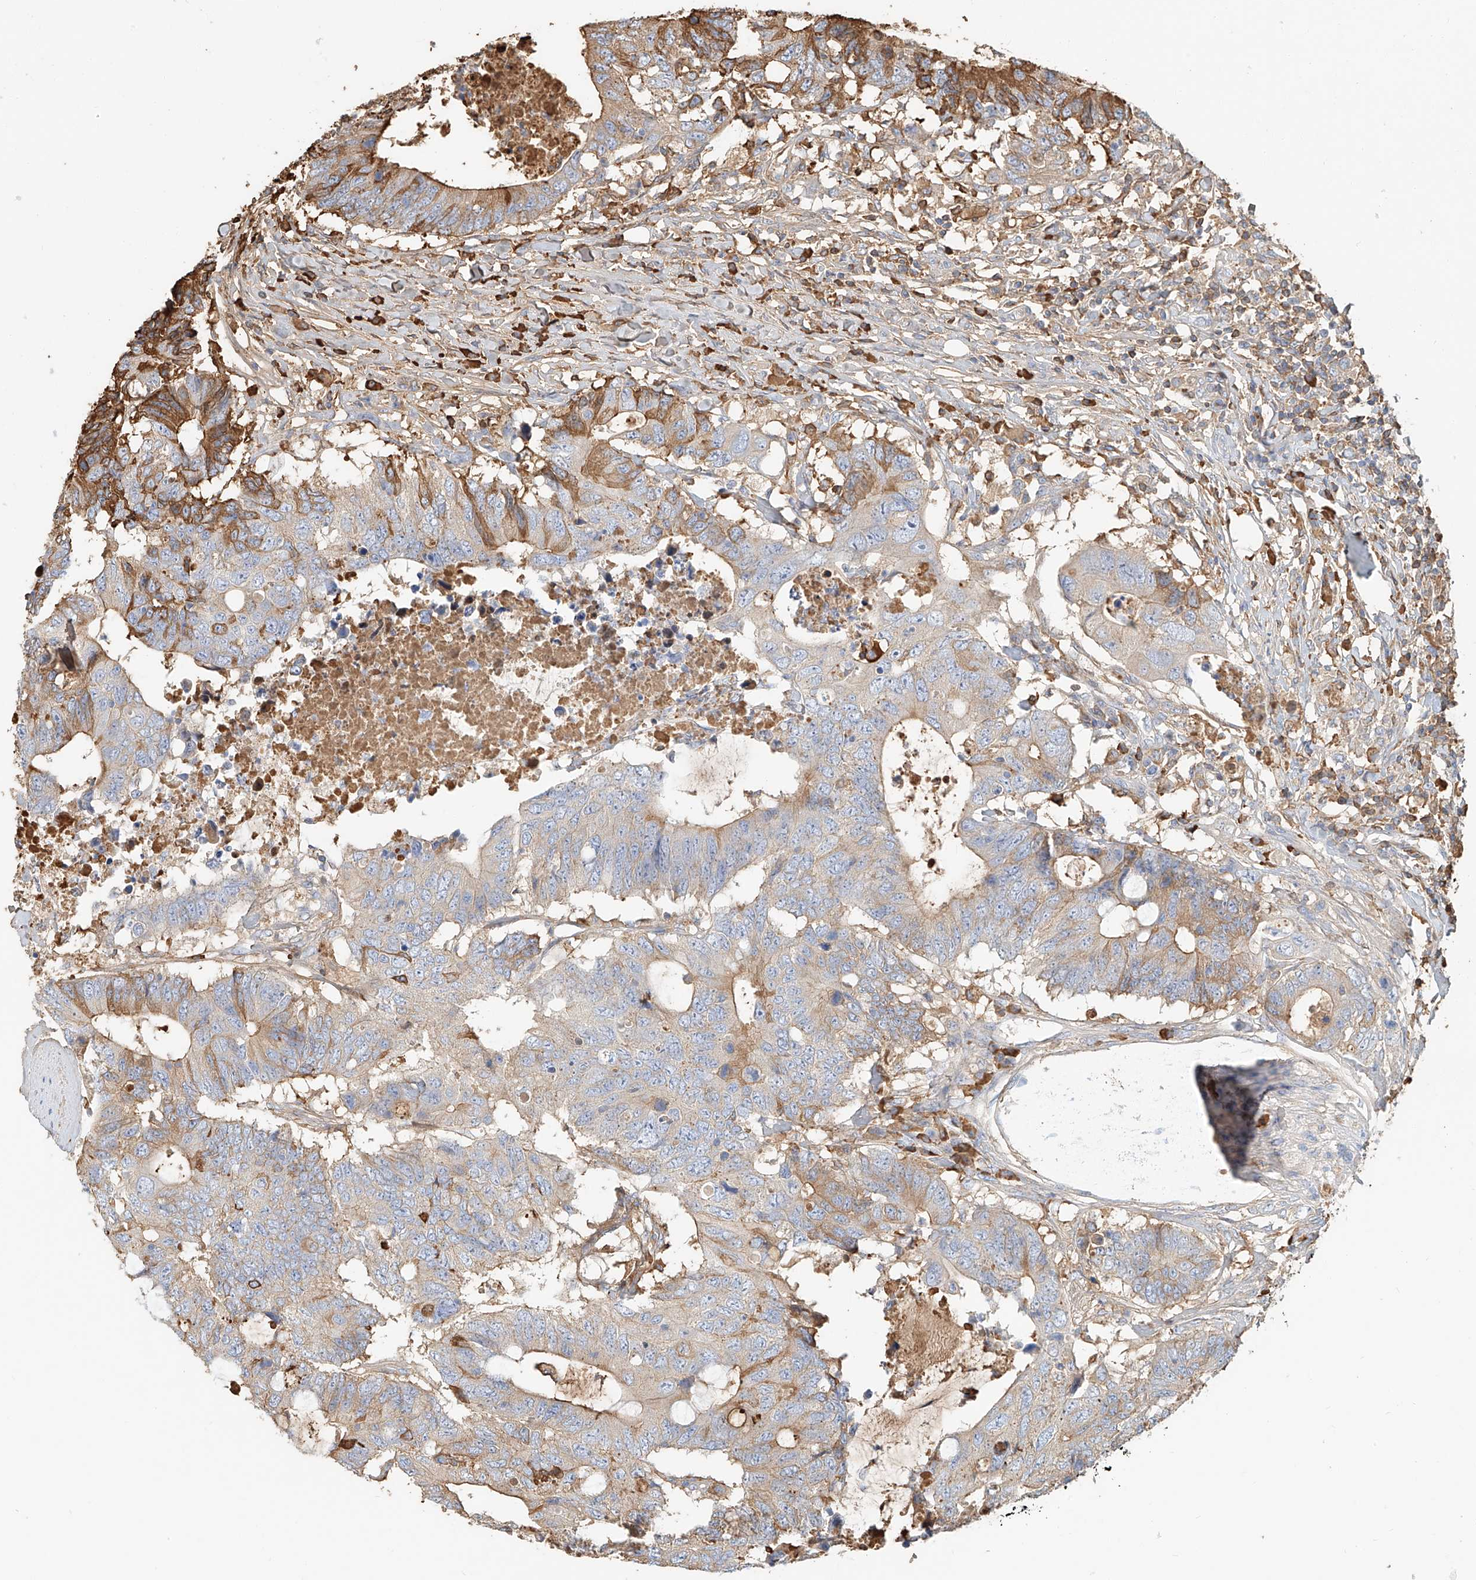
{"staining": {"intensity": "moderate", "quantity": "<25%", "location": "cytoplasmic/membranous"}, "tissue": "colorectal cancer", "cell_type": "Tumor cells", "image_type": "cancer", "snomed": [{"axis": "morphology", "description": "Adenocarcinoma, NOS"}, {"axis": "topography", "description": "Colon"}], "caption": "This is a micrograph of IHC staining of adenocarcinoma (colorectal), which shows moderate staining in the cytoplasmic/membranous of tumor cells.", "gene": "ZFP30", "patient": {"sex": "male", "age": 71}}